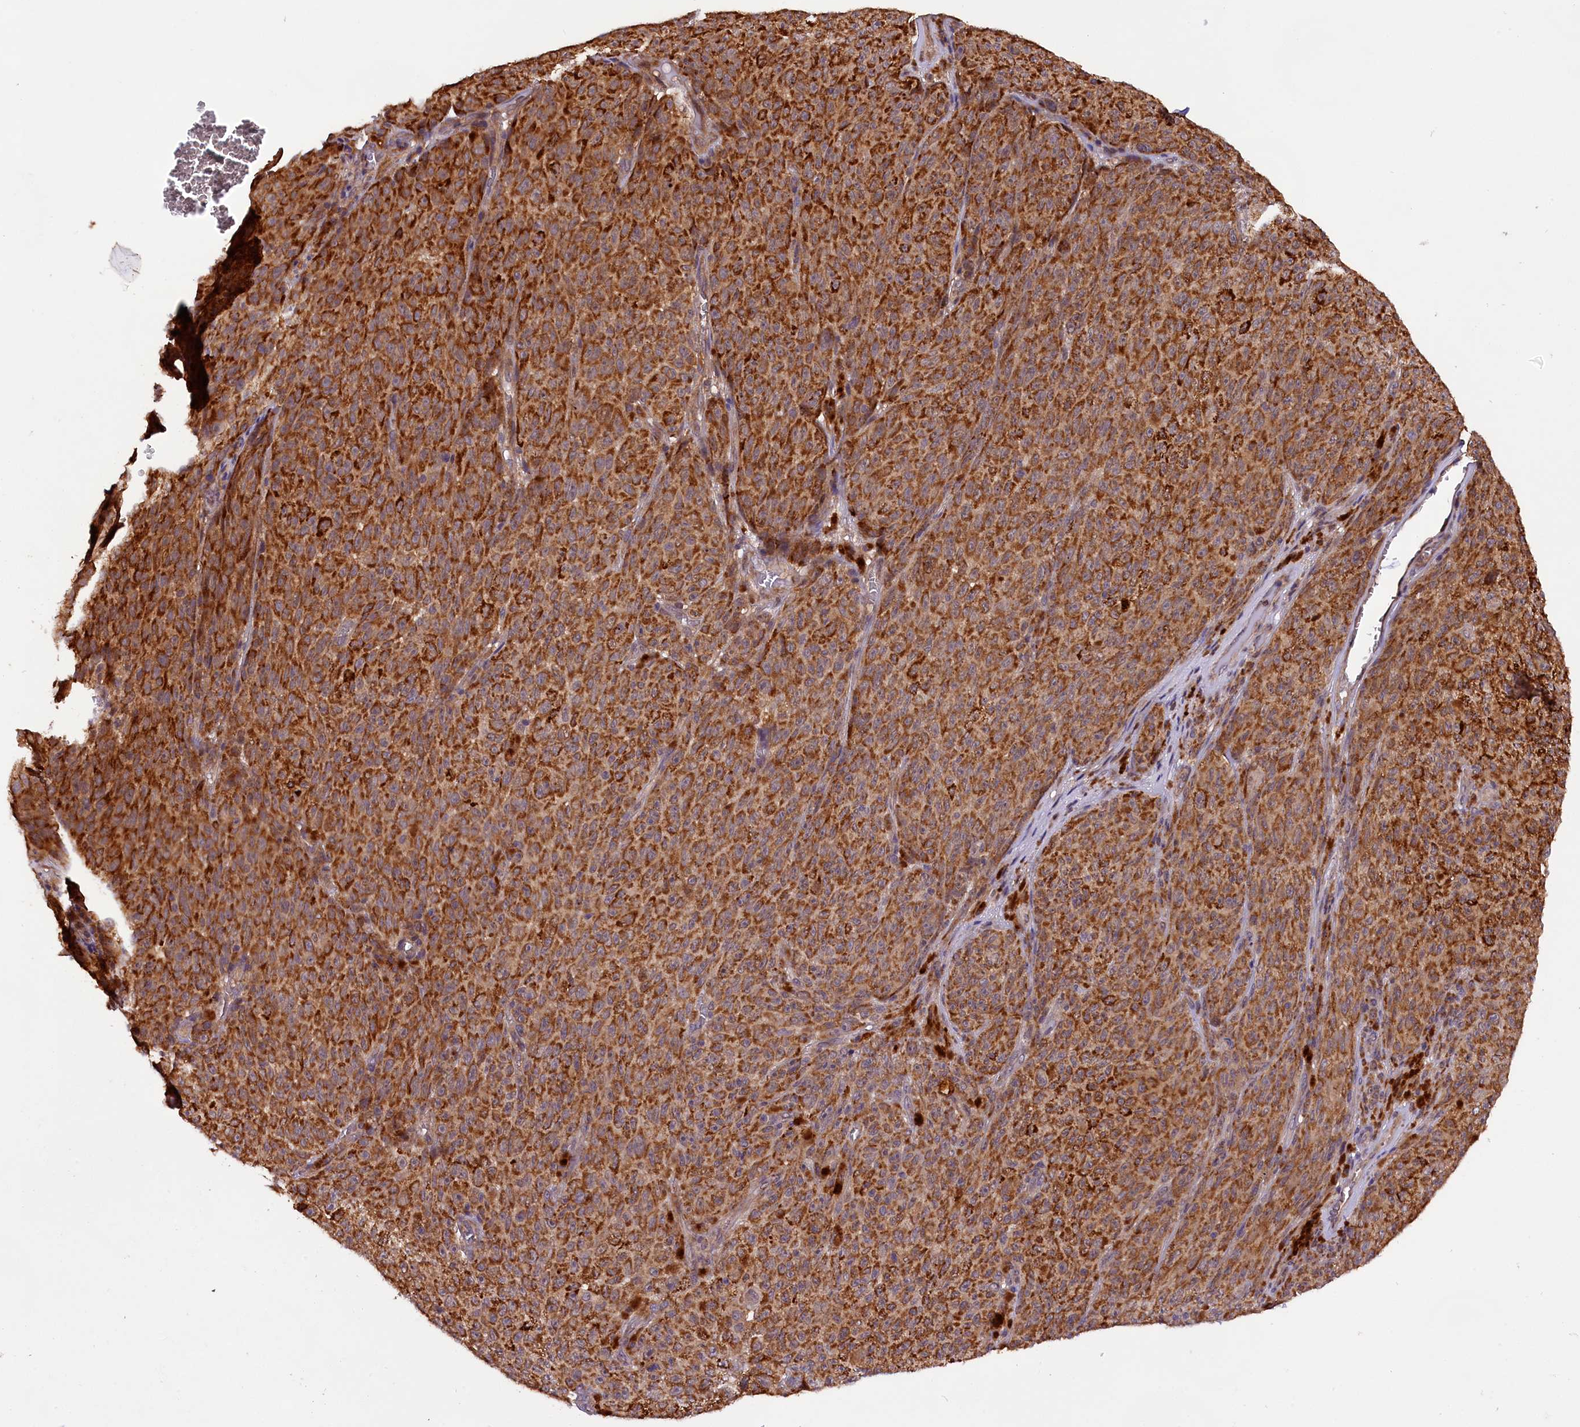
{"staining": {"intensity": "strong", "quantity": ">75%", "location": "cytoplasmic/membranous"}, "tissue": "melanoma", "cell_type": "Tumor cells", "image_type": "cancer", "snomed": [{"axis": "morphology", "description": "Malignant melanoma, NOS"}, {"axis": "topography", "description": "Skin"}], "caption": "Immunohistochemical staining of malignant melanoma exhibits strong cytoplasmic/membranous protein expression in about >75% of tumor cells.", "gene": "DOHH", "patient": {"sex": "female", "age": 82}}